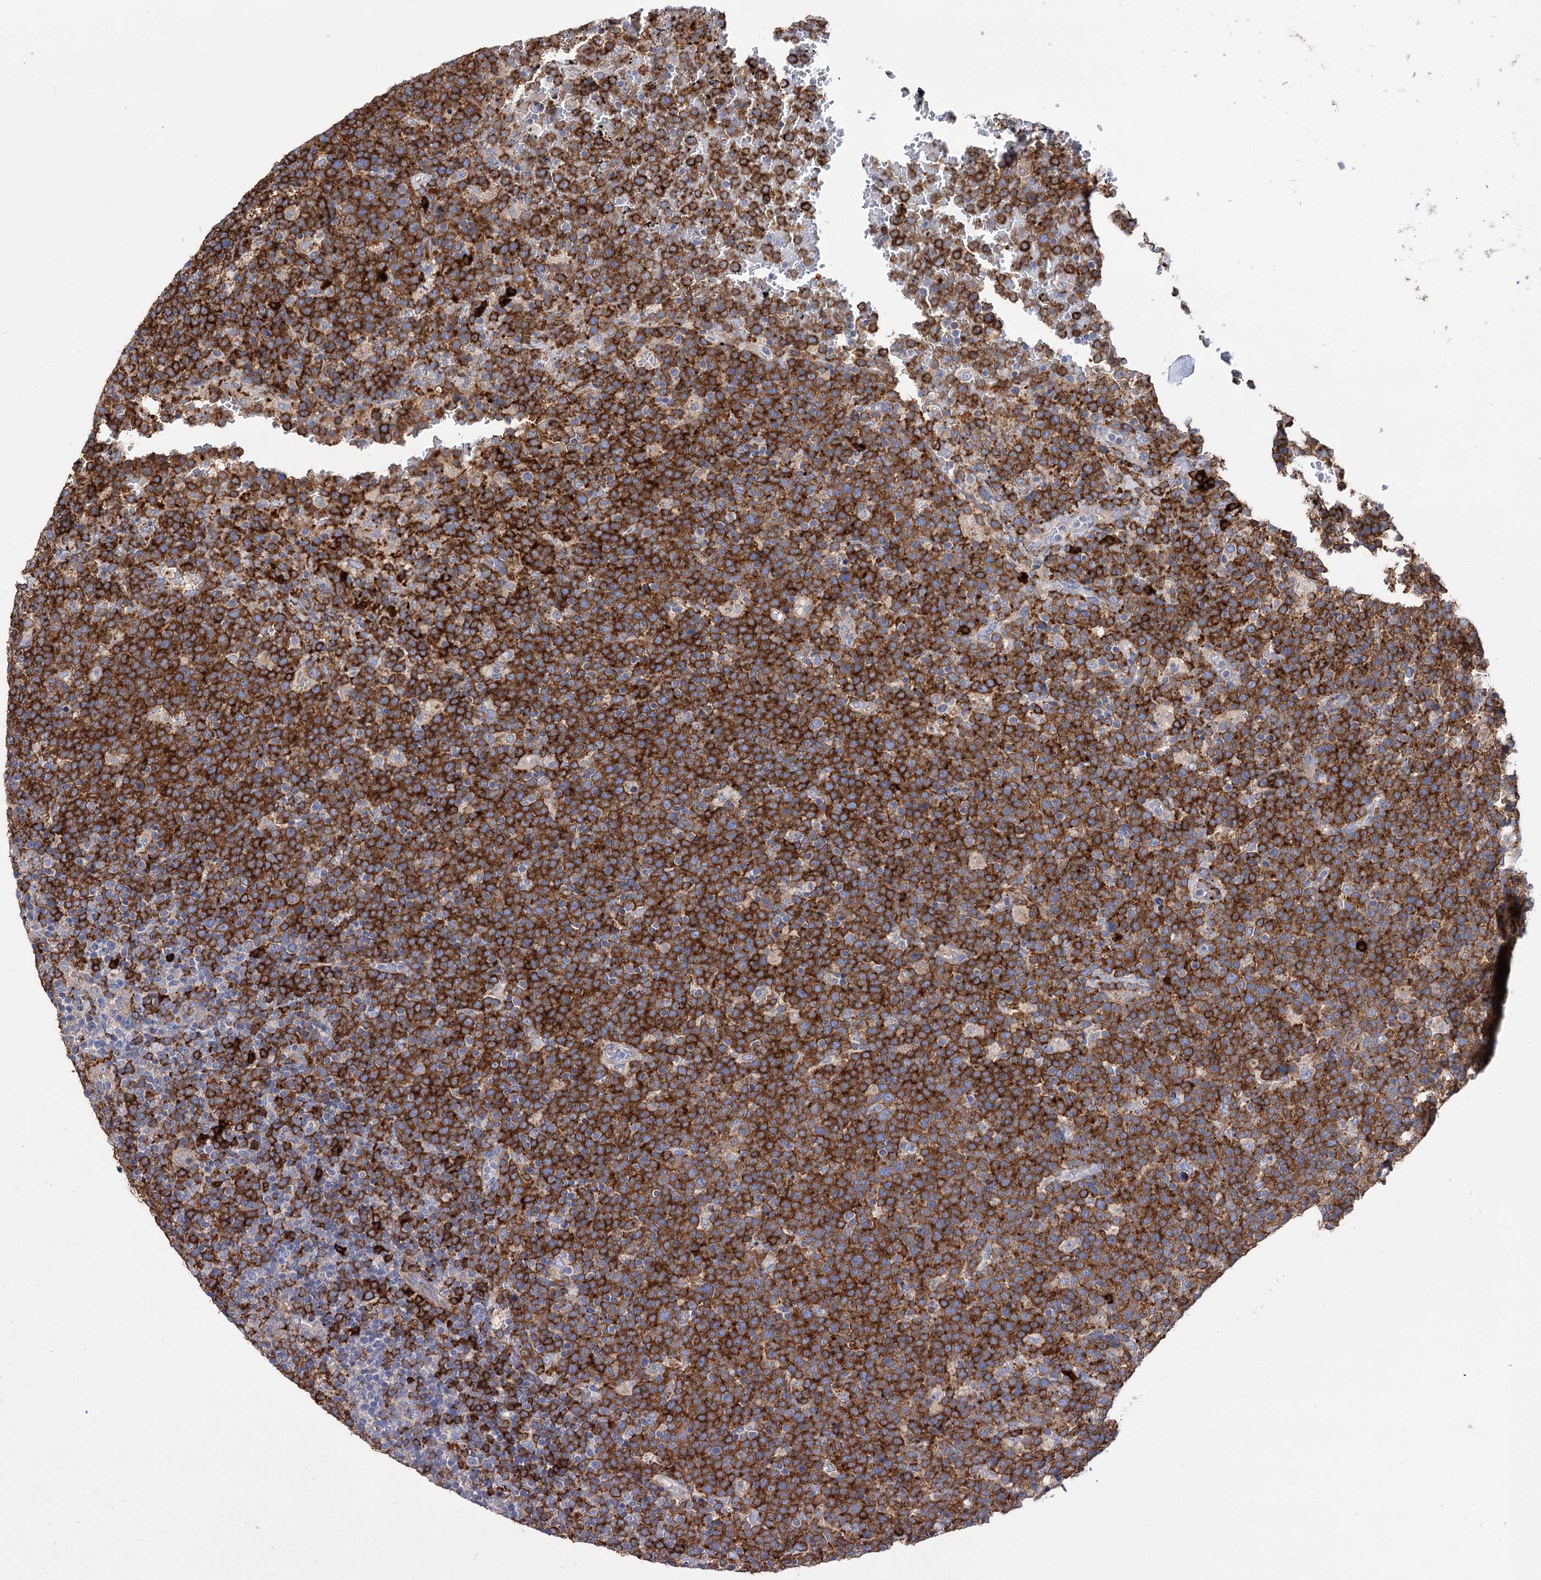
{"staining": {"intensity": "strong", "quantity": ">75%", "location": "cytoplasmic/membranous"}, "tissue": "lymphoma", "cell_type": "Tumor cells", "image_type": "cancer", "snomed": [{"axis": "morphology", "description": "Malignant lymphoma, non-Hodgkin's type, High grade"}, {"axis": "topography", "description": "Lymph node"}], "caption": "Immunohistochemical staining of high-grade malignant lymphoma, non-Hodgkin's type reveals high levels of strong cytoplasmic/membranous expression in approximately >75% of tumor cells.", "gene": "BBS4", "patient": {"sex": "male", "age": 61}}